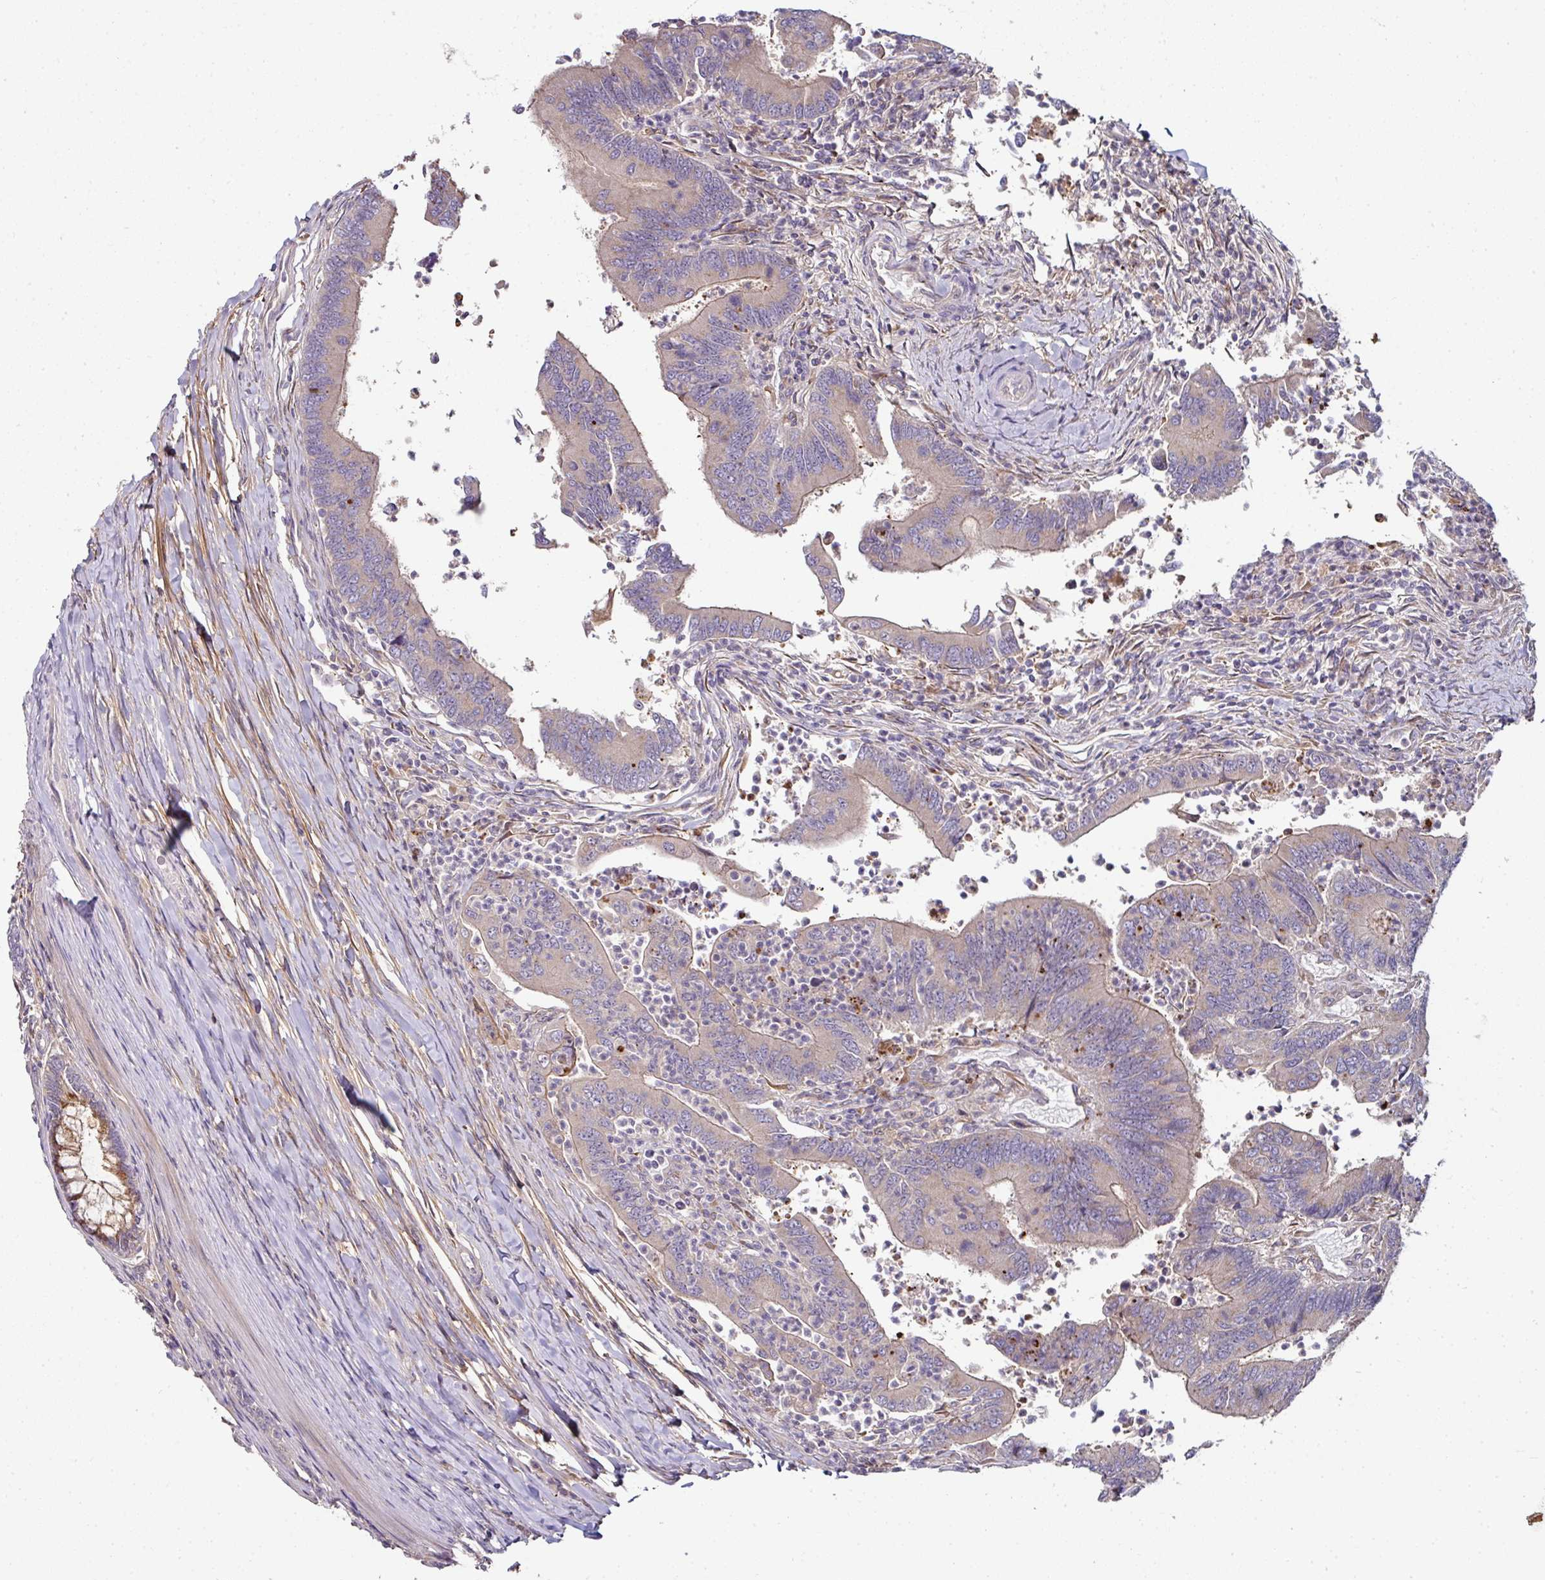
{"staining": {"intensity": "weak", "quantity": "<25%", "location": "cytoplasmic/membranous"}, "tissue": "colorectal cancer", "cell_type": "Tumor cells", "image_type": "cancer", "snomed": [{"axis": "morphology", "description": "Adenocarcinoma, NOS"}, {"axis": "topography", "description": "Colon"}], "caption": "This is an immunohistochemistry photomicrograph of human adenocarcinoma (colorectal). There is no expression in tumor cells.", "gene": "CTDSP2", "patient": {"sex": "female", "age": 67}}